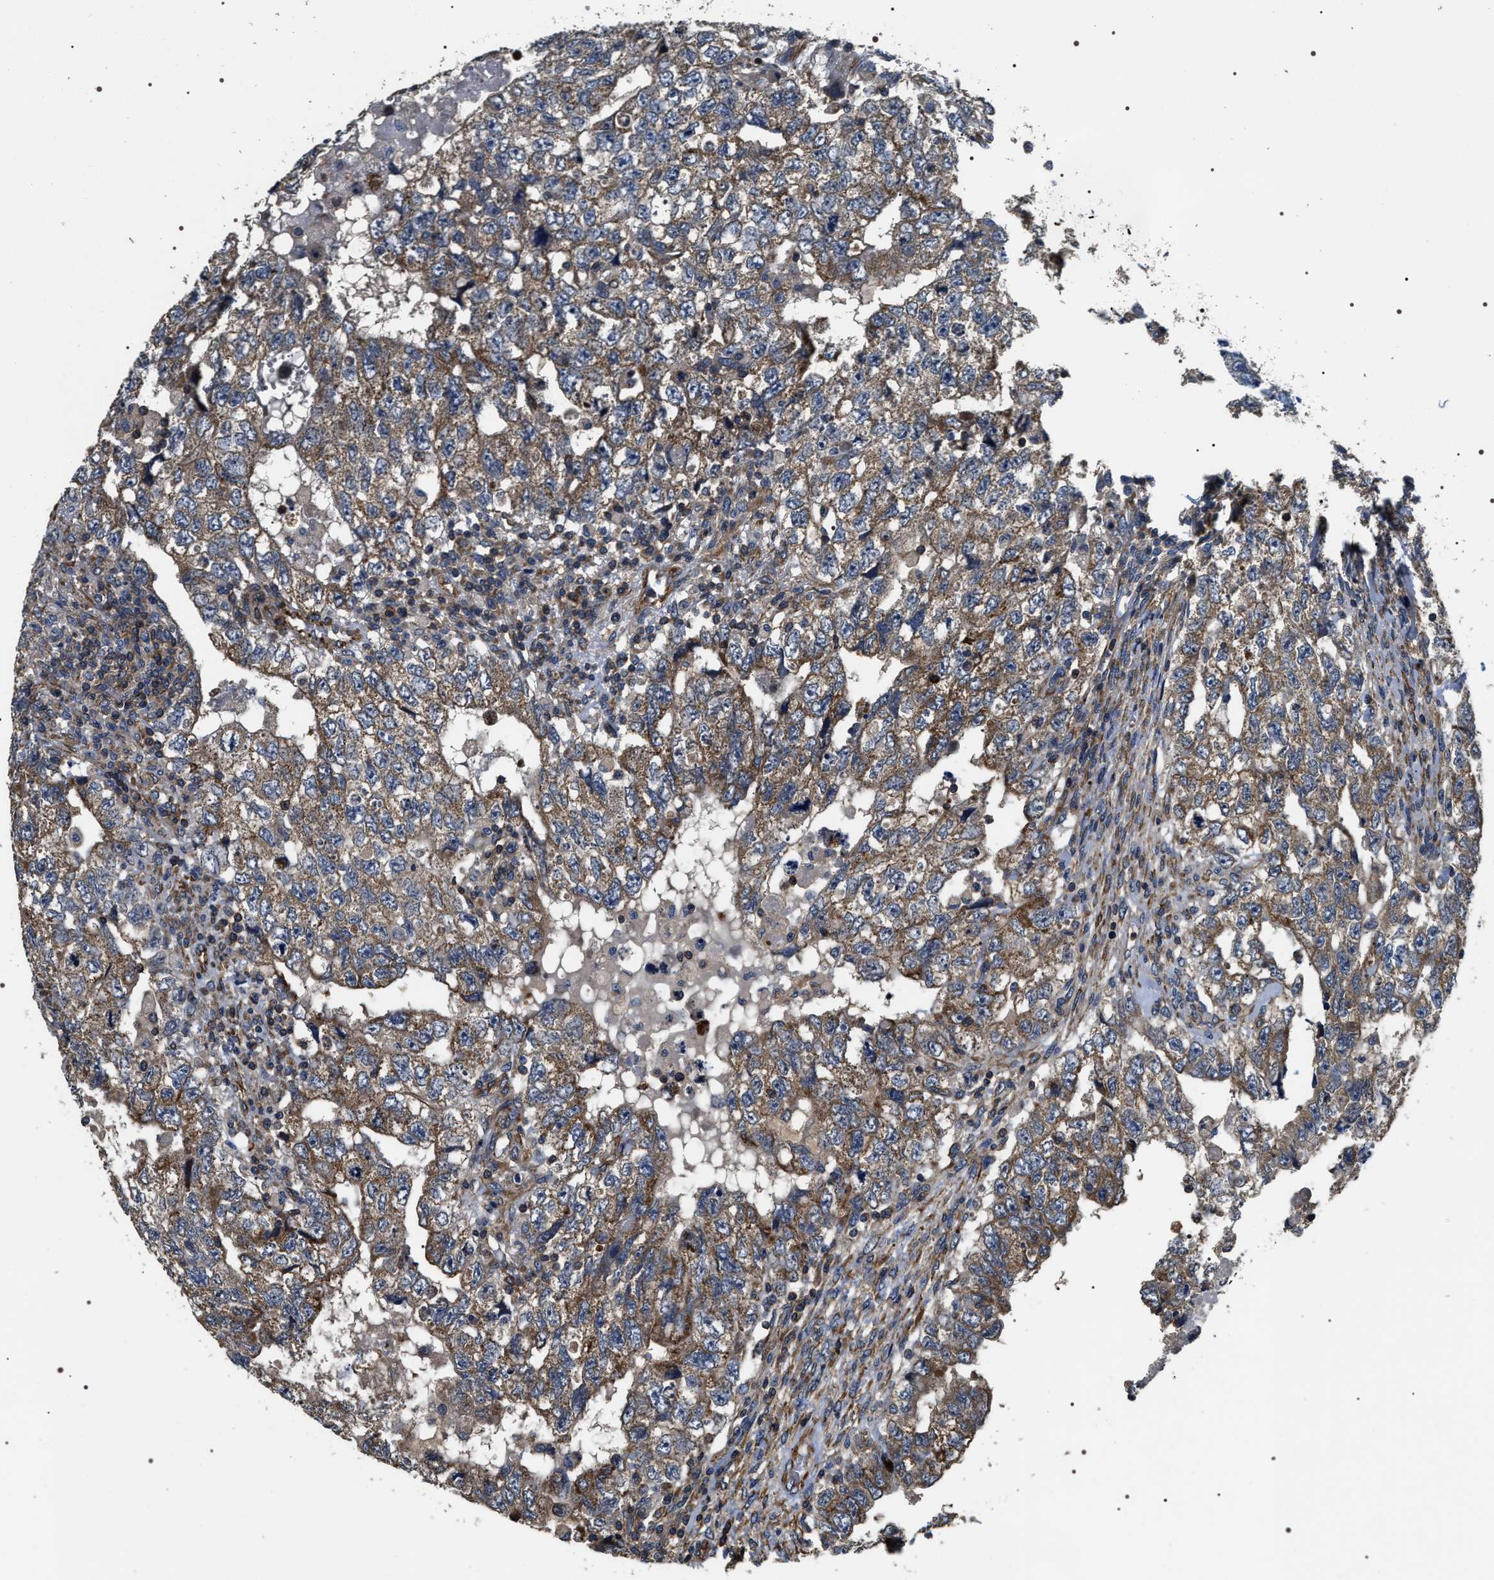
{"staining": {"intensity": "weak", "quantity": ">75%", "location": "cytoplasmic/membranous"}, "tissue": "testis cancer", "cell_type": "Tumor cells", "image_type": "cancer", "snomed": [{"axis": "morphology", "description": "Carcinoma, Embryonal, NOS"}, {"axis": "topography", "description": "Testis"}], "caption": "Protein analysis of testis cancer (embryonal carcinoma) tissue shows weak cytoplasmic/membranous staining in about >75% of tumor cells. The staining was performed using DAB to visualize the protein expression in brown, while the nuclei were stained in blue with hematoxylin (Magnification: 20x).", "gene": "ZC3HAV1L", "patient": {"sex": "male", "age": 36}}